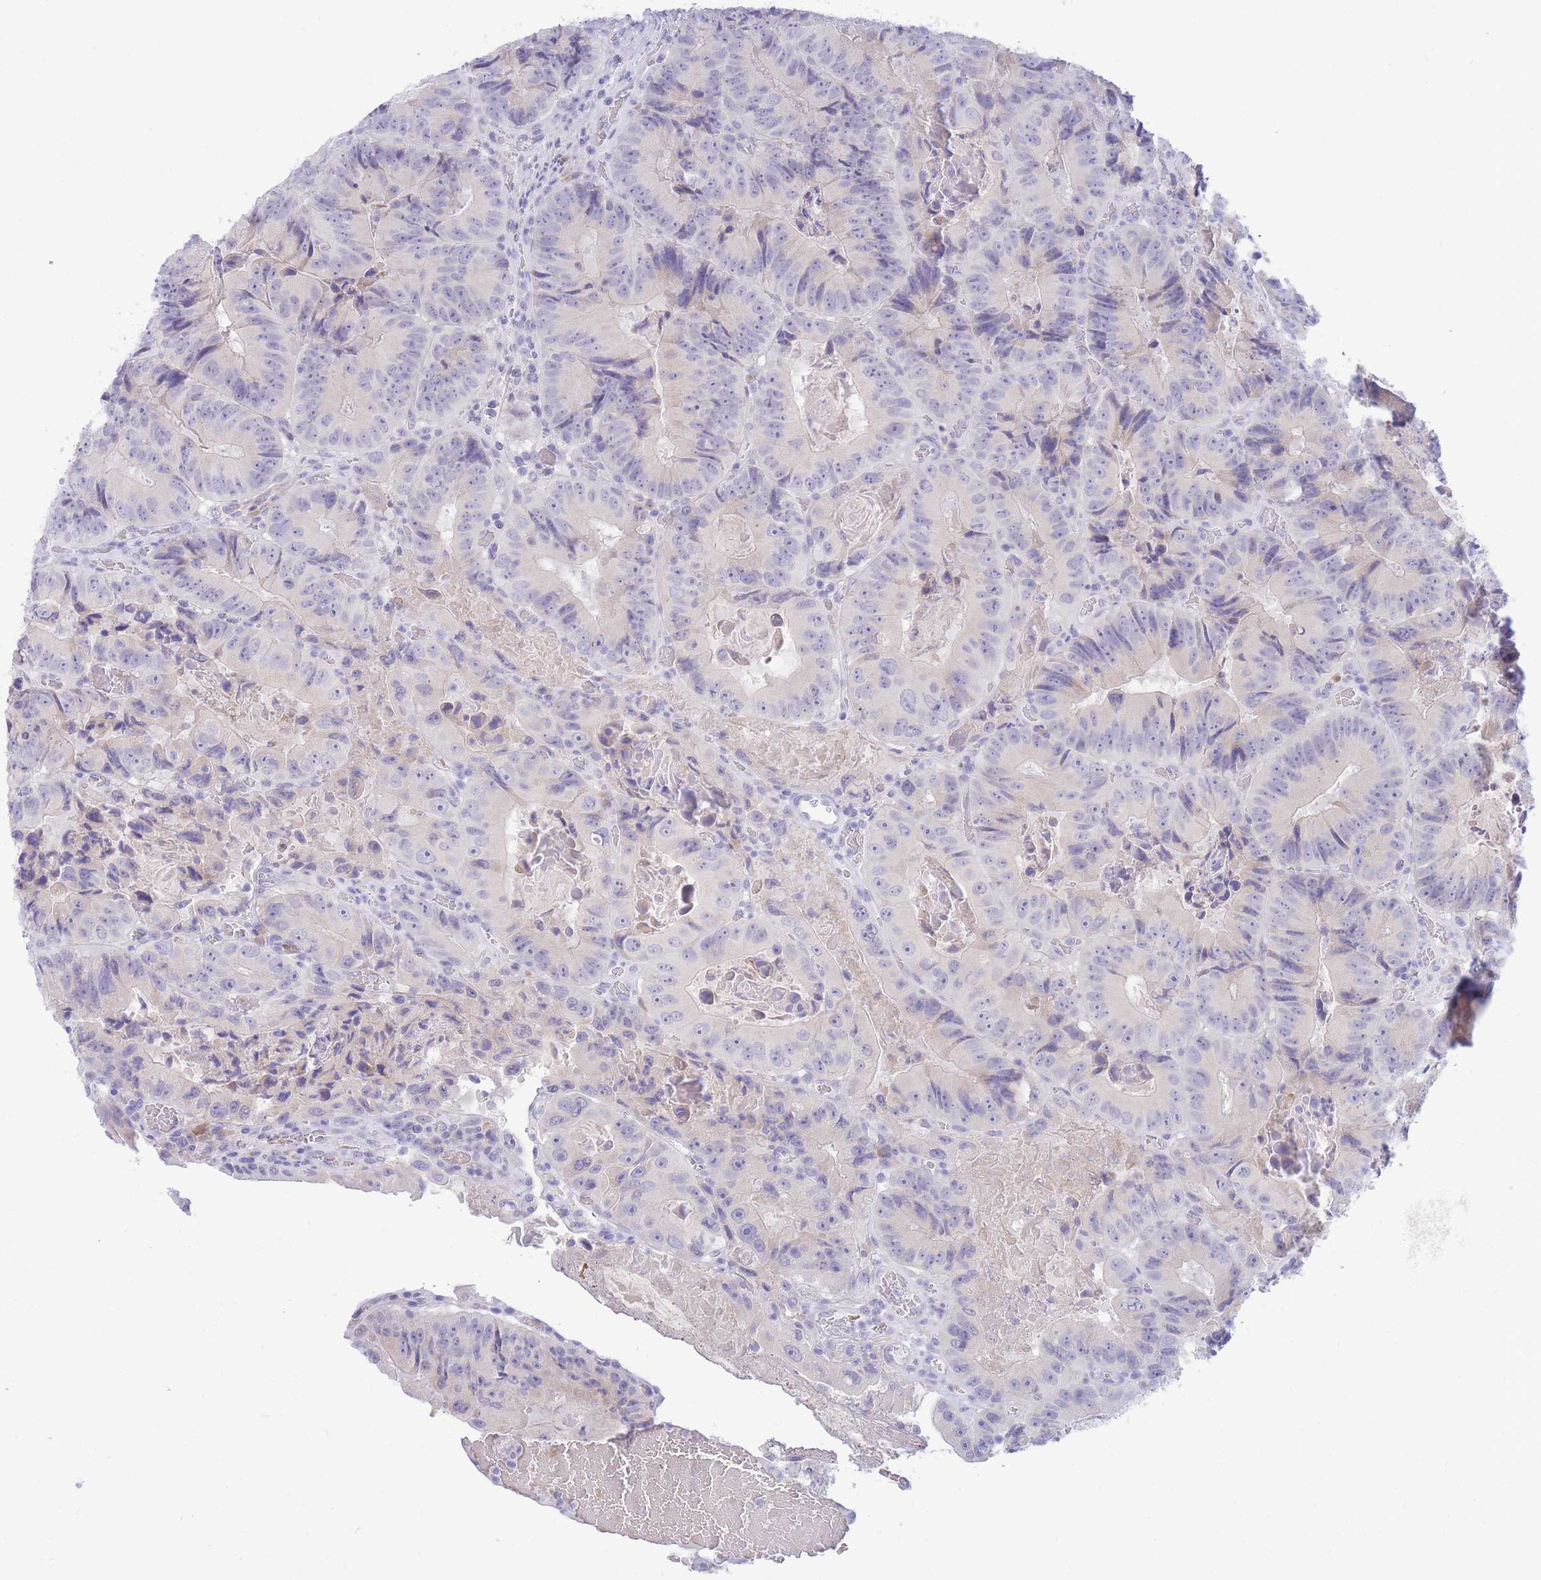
{"staining": {"intensity": "negative", "quantity": "none", "location": "none"}, "tissue": "colorectal cancer", "cell_type": "Tumor cells", "image_type": "cancer", "snomed": [{"axis": "morphology", "description": "Adenocarcinoma, NOS"}, {"axis": "topography", "description": "Colon"}], "caption": "Tumor cells show no significant positivity in colorectal cancer (adenocarcinoma).", "gene": "SSUH2", "patient": {"sex": "female", "age": 86}}